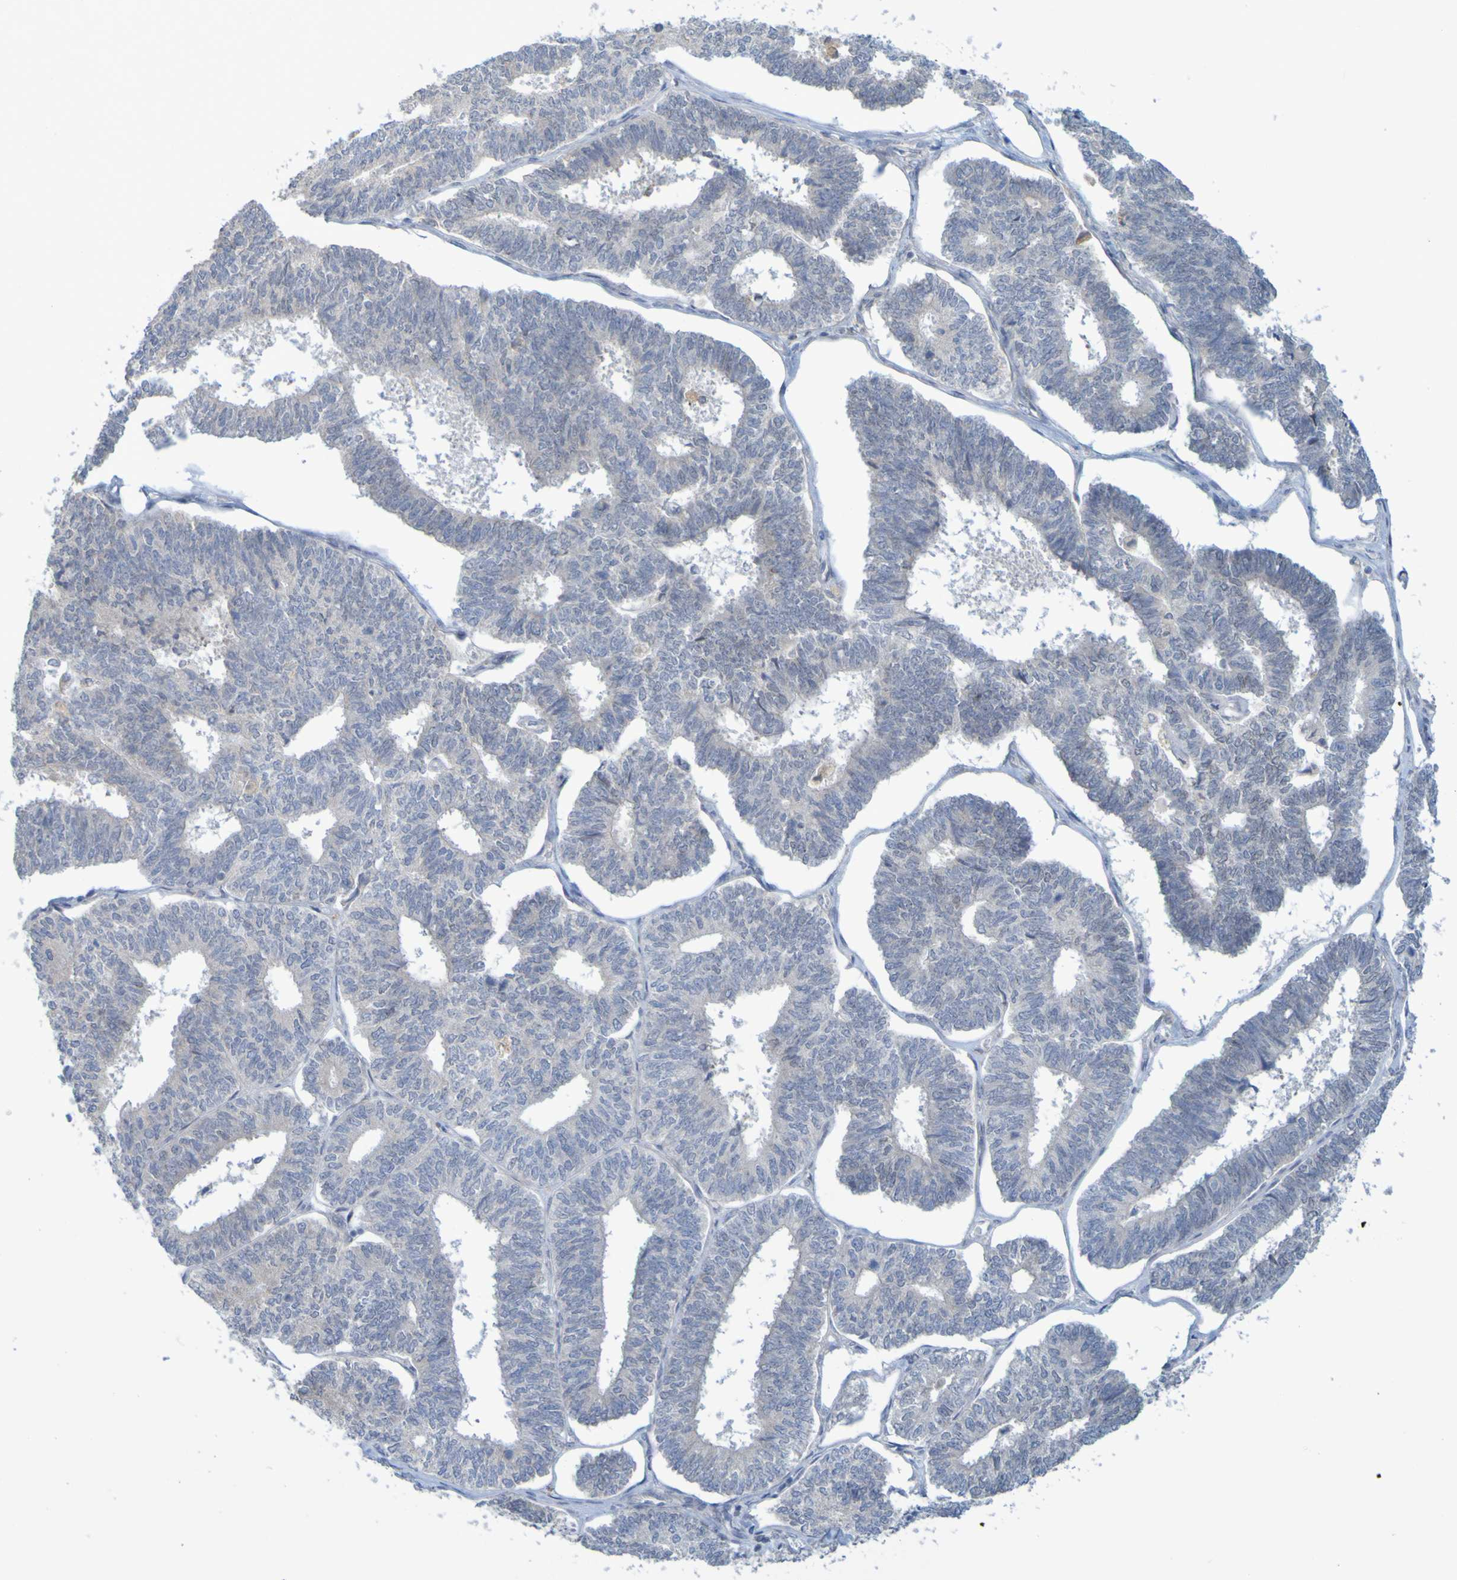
{"staining": {"intensity": "negative", "quantity": "none", "location": "none"}, "tissue": "endometrial cancer", "cell_type": "Tumor cells", "image_type": "cancer", "snomed": [{"axis": "morphology", "description": "Adenocarcinoma, NOS"}, {"axis": "topography", "description": "Endometrium"}], "caption": "This is an immunohistochemistry (IHC) micrograph of human endometrial cancer (adenocarcinoma). There is no expression in tumor cells.", "gene": "LILRB5", "patient": {"sex": "female", "age": 70}}